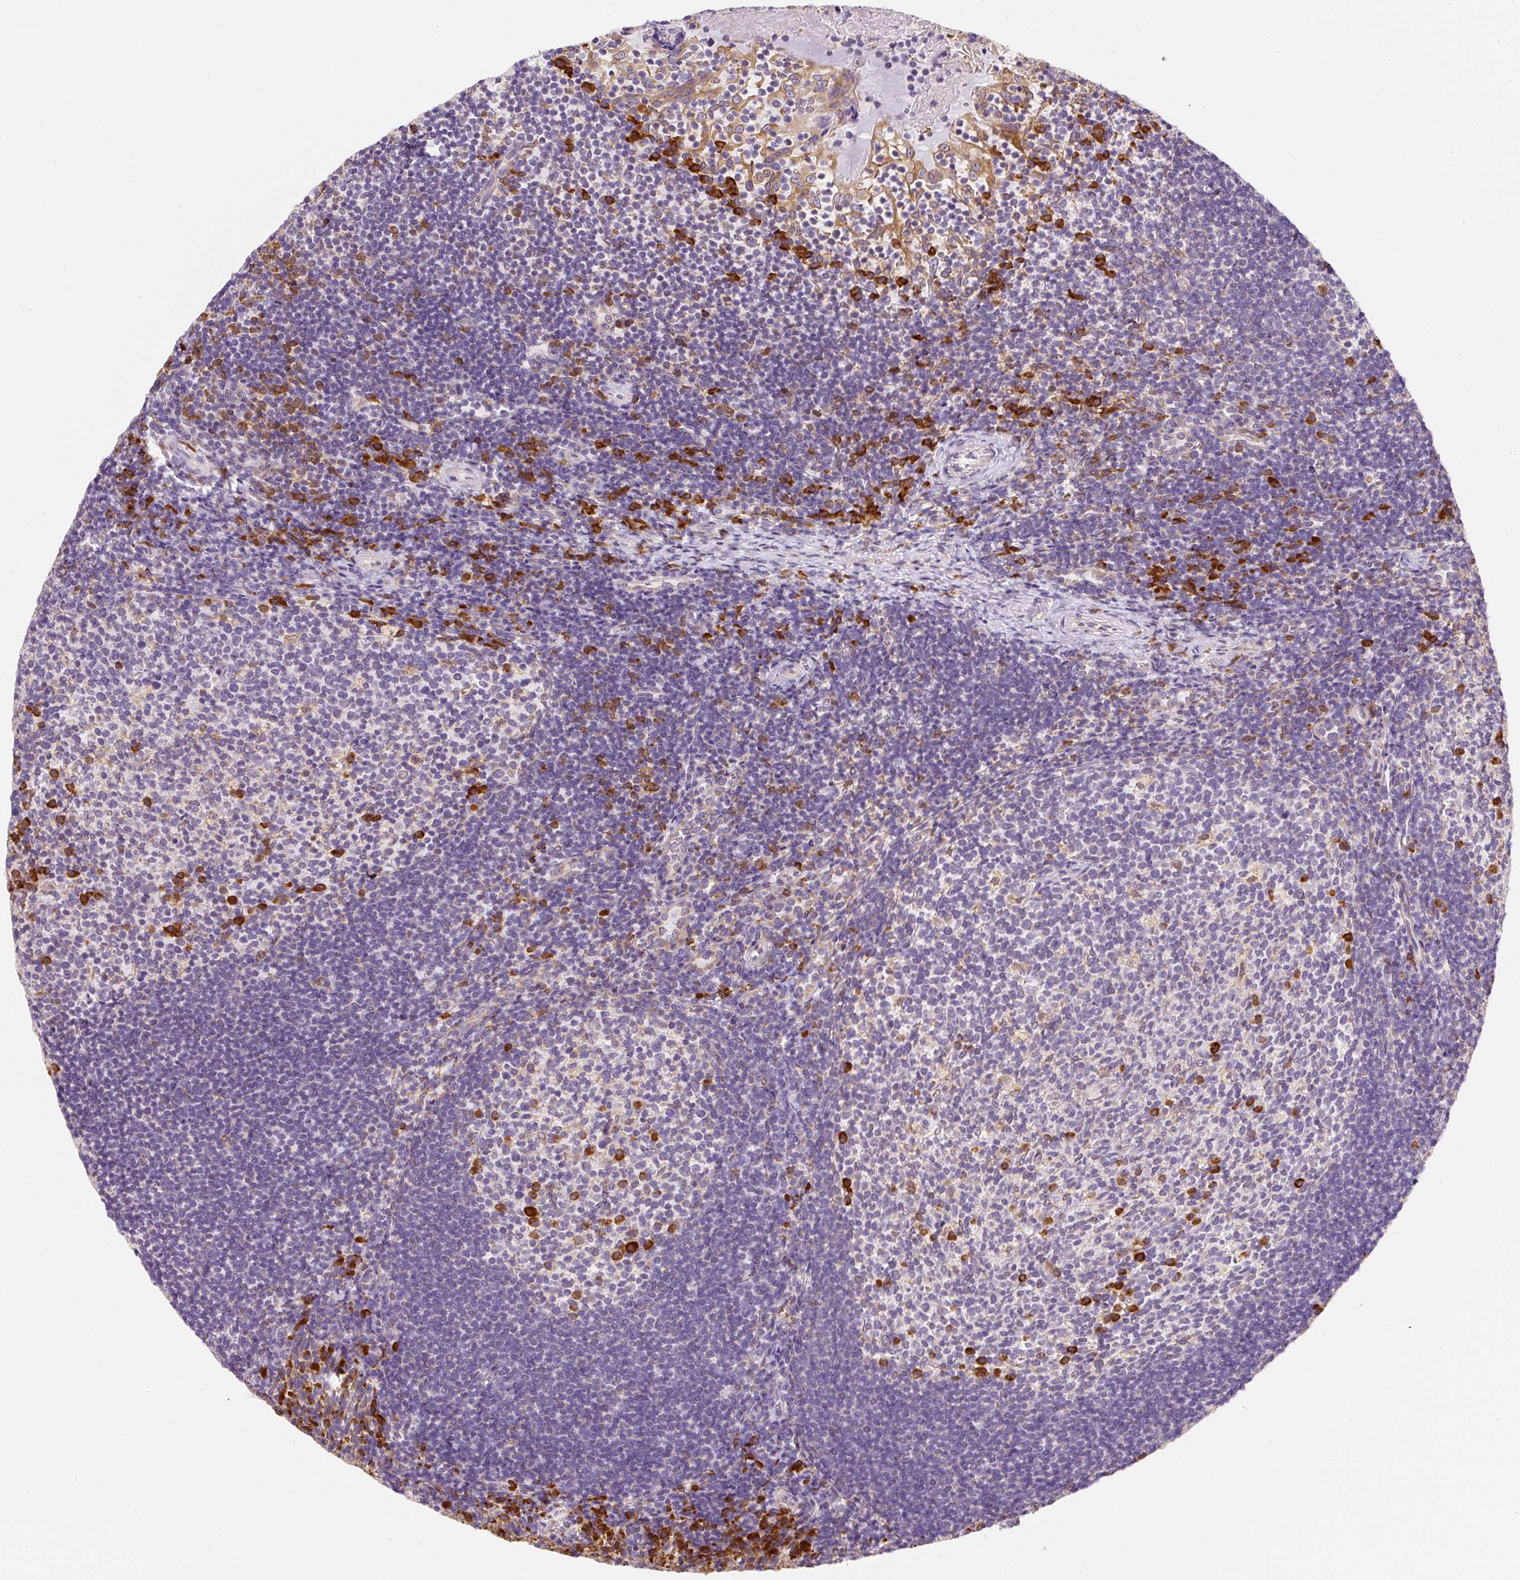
{"staining": {"intensity": "strong", "quantity": "<25%", "location": "cytoplasmic/membranous"}, "tissue": "tonsil", "cell_type": "Germinal center cells", "image_type": "normal", "snomed": [{"axis": "morphology", "description": "Normal tissue, NOS"}, {"axis": "topography", "description": "Tonsil"}], "caption": "The micrograph exhibits immunohistochemical staining of benign tonsil. There is strong cytoplasmic/membranous expression is seen in about <25% of germinal center cells. (DAB IHC with brightfield microscopy, high magnification).", "gene": "DDOST", "patient": {"sex": "female", "age": 10}}